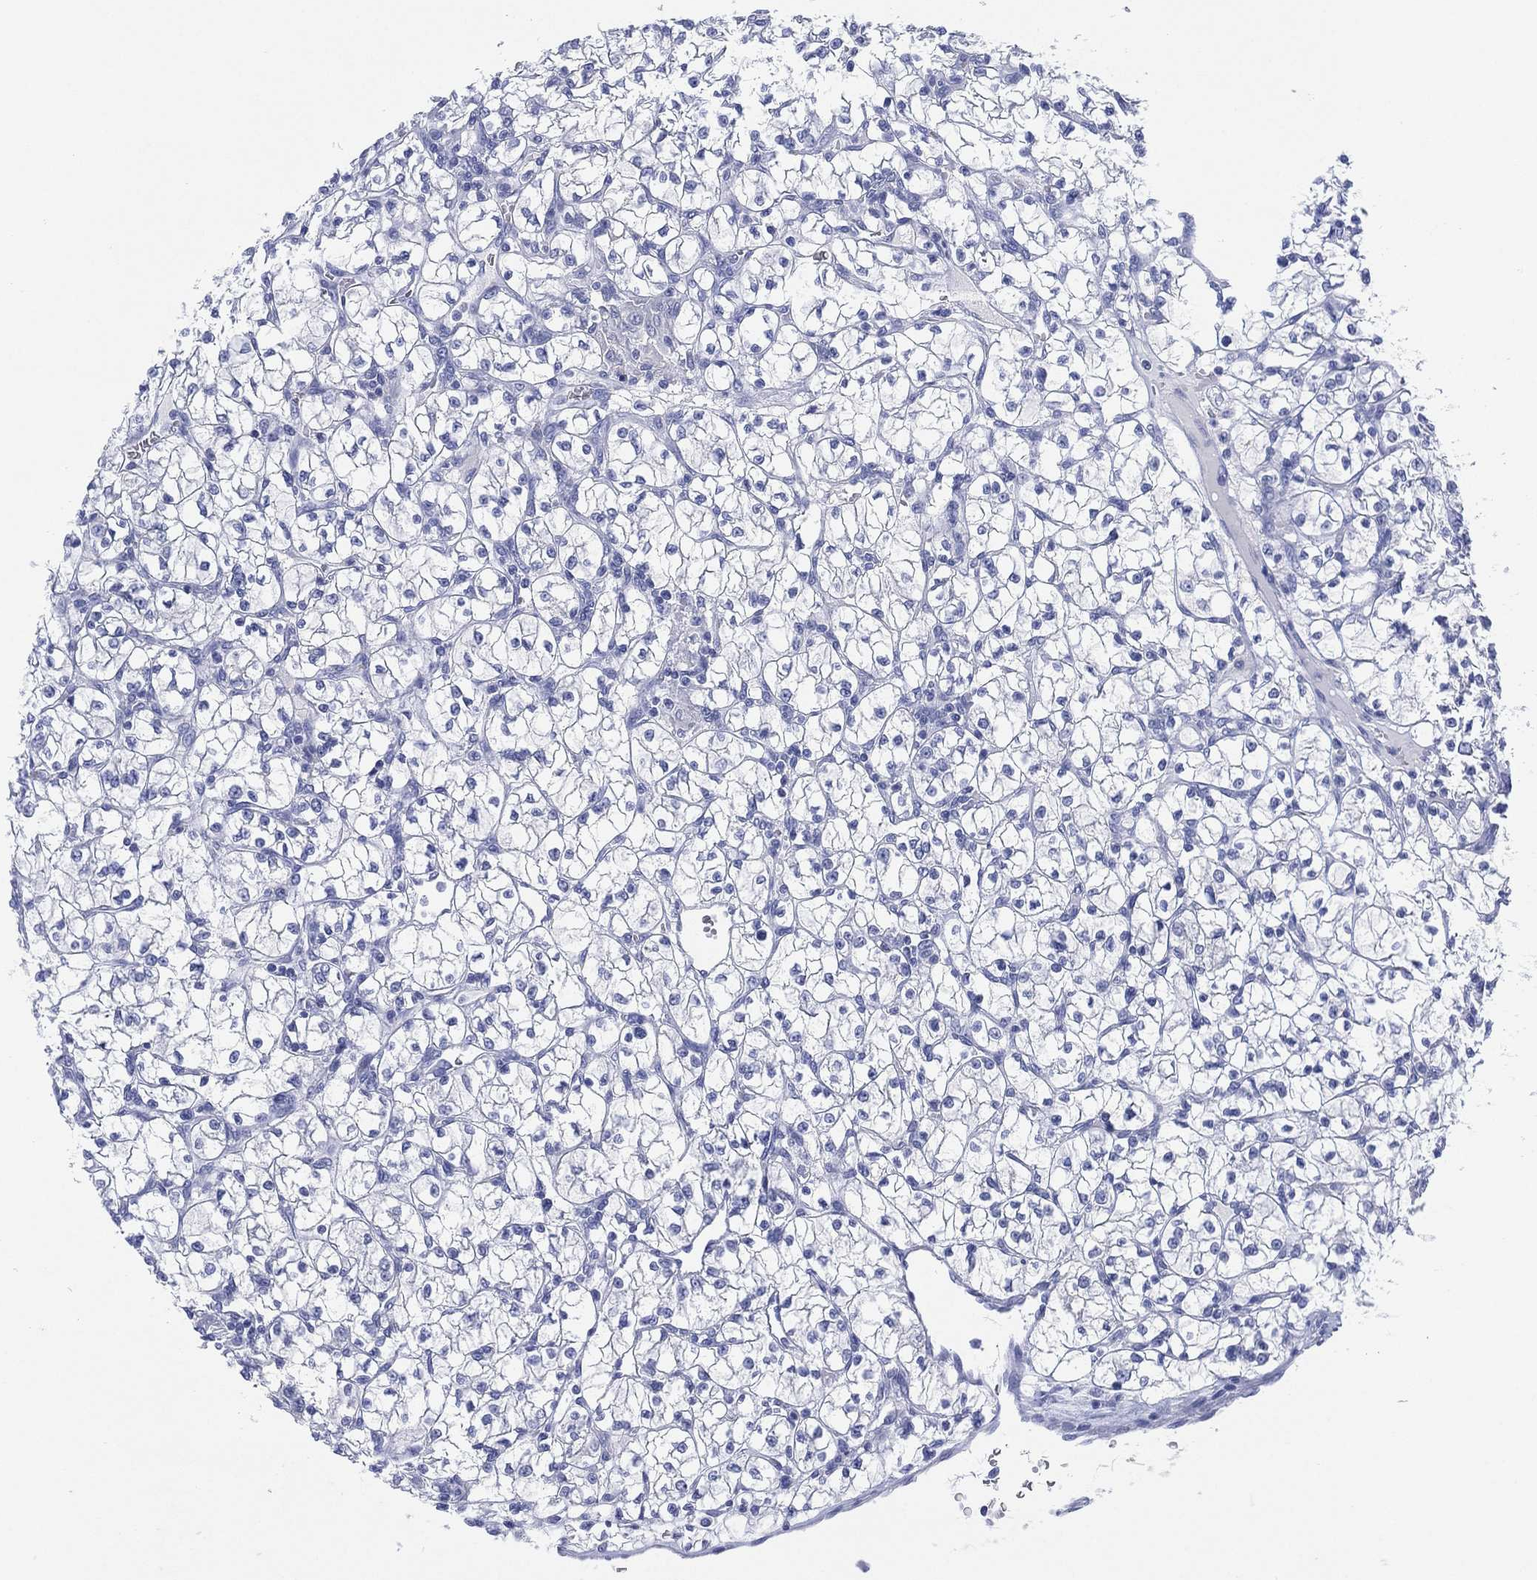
{"staining": {"intensity": "negative", "quantity": "none", "location": "none"}, "tissue": "renal cancer", "cell_type": "Tumor cells", "image_type": "cancer", "snomed": [{"axis": "morphology", "description": "Adenocarcinoma, NOS"}, {"axis": "topography", "description": "Kidney"}], "caption": "Histopathology image shows no protein positivity in tumor cells of renal adenocarcinoma tissue. (DAB (3,3'-diaminobenzidine) immunohistochemistry, high magnification).", "gene": "SLC9C2", "patient": {"sex": "female", "age": 64}}